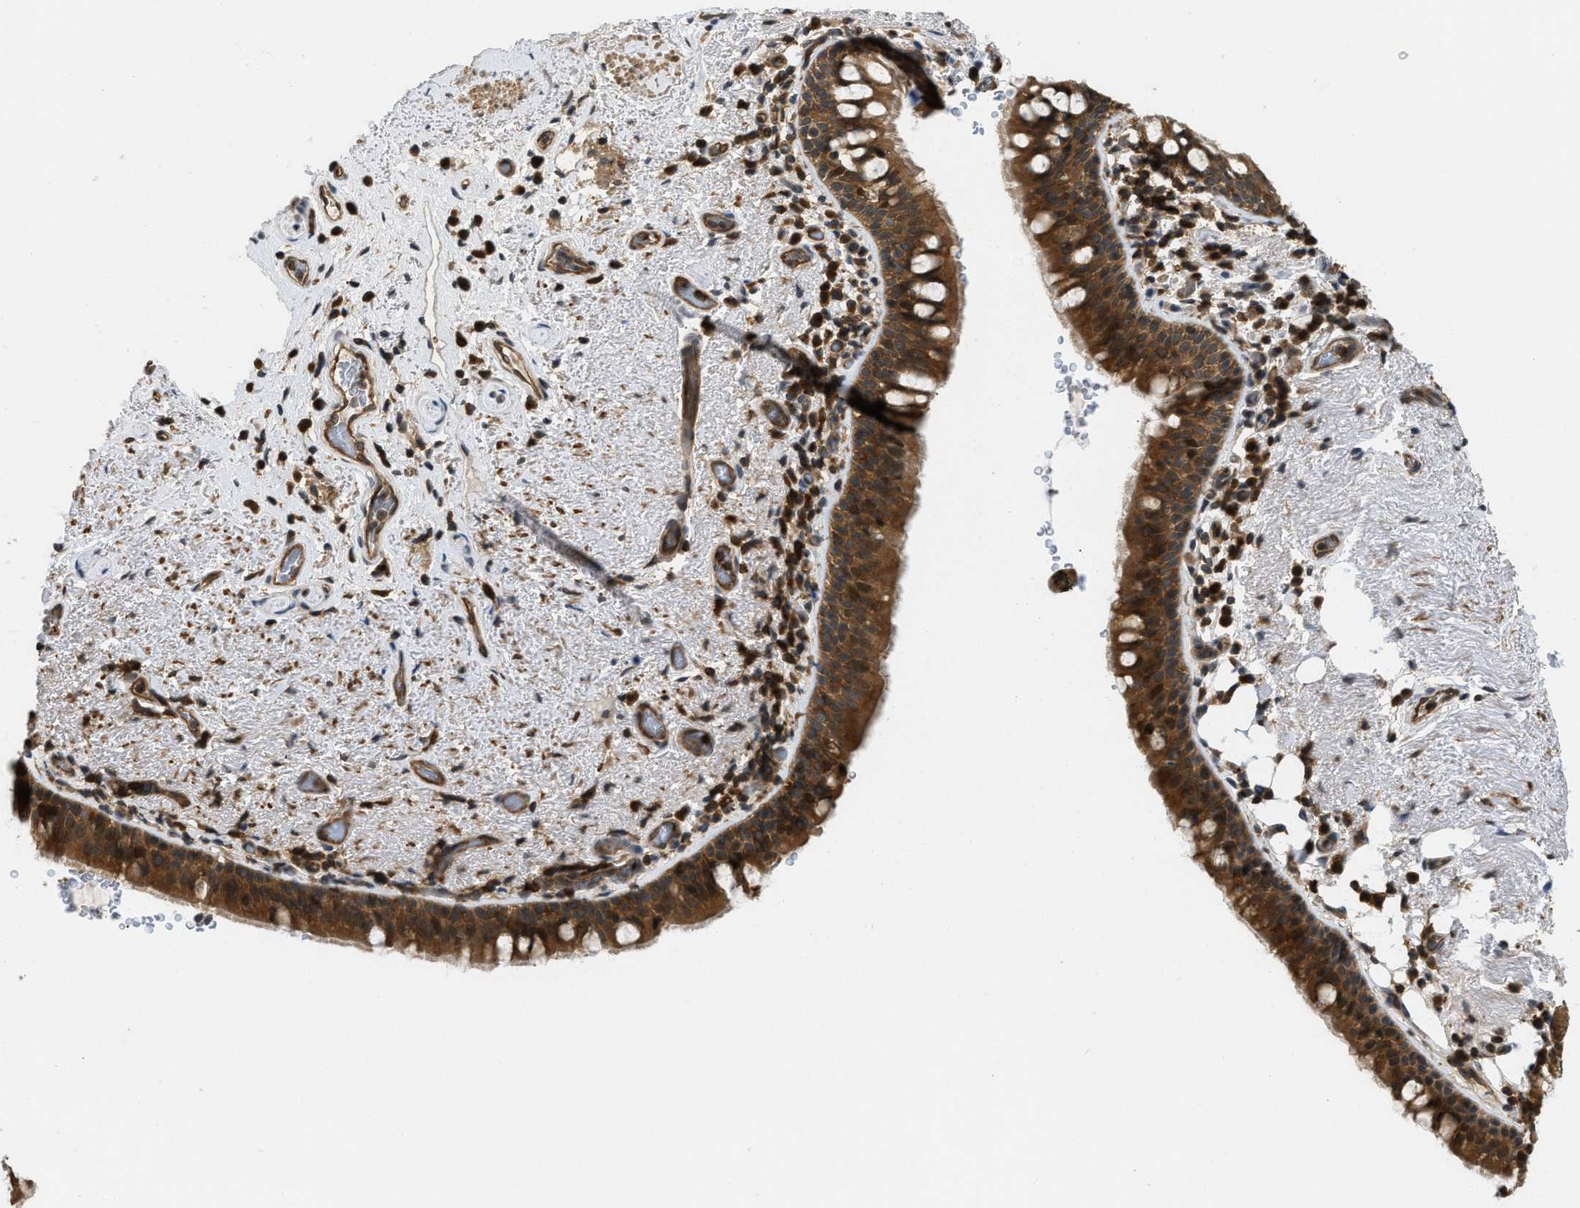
{"staining": {"intensity": "strong", "quantity": ">75%", "location": "cytoplasmic/membranous,nuclear"}, "tissue": "bronchus", "cell_type": "Respiratory epithelial cells", "image_type": "normal", "snomed": [{"axis": "morphology", "description": "Normal tissue, NOS"}, {"axis": "morphology", "description": "Inflammation, NOS"}, {"axis": "topography", "description": "Cartilage tissue"}, {"axis": "topography", "description": "Bronchus"}], "caption": "Approximately >75% of respiratory epithelial cells in benign bronchus show strong cytoplasmic/membranous,nuclear protein staining as visualized by brown immunohistochemical staining.", "gene": "TES", "patient": {"sex": "male", "age": 77}}